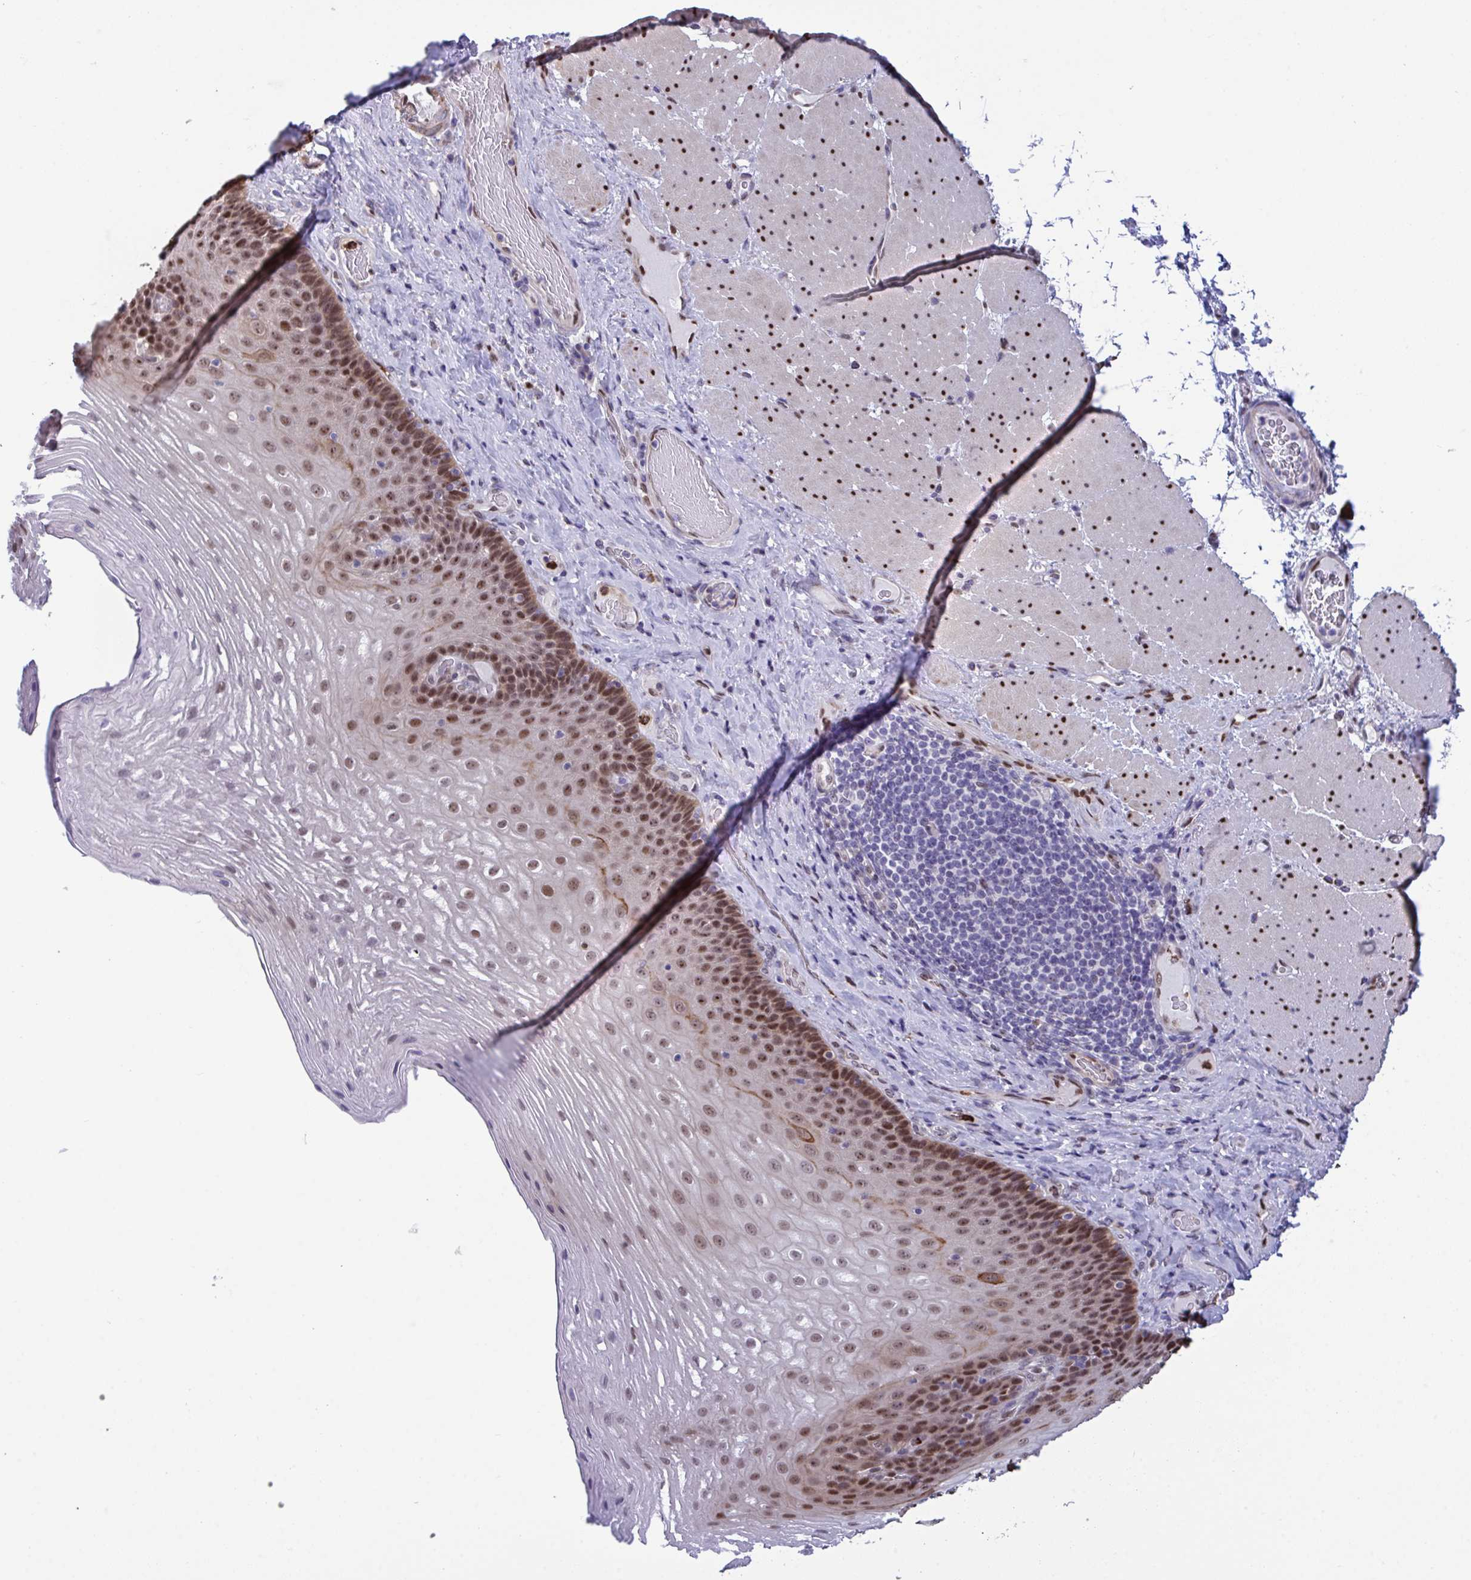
{"staining": {"intensity": "moderate", "quantity": "25%-75%", "location": "cytoplasmic/membranous,nuclear"}, "tissue": "esophagus", "cell_type": "Squamous epithelial cells", "image_type": "normal", "snomed": [{"axis": "morphology", "description": "Normal tissue, NOS"}, {"axis": "topography", "description": "Esophagus"}], "caption": "Immunohistochemistry histopathology image of normal human esophagus stained for a protein (brown), which demonstrates medium levels of moderate cytoplasmic/membranous,nuclear positivity in about 25%-75% of squamous epithelial cells.", "gene": "PELI1", "patient": {"sex": "male", "age": 62}}